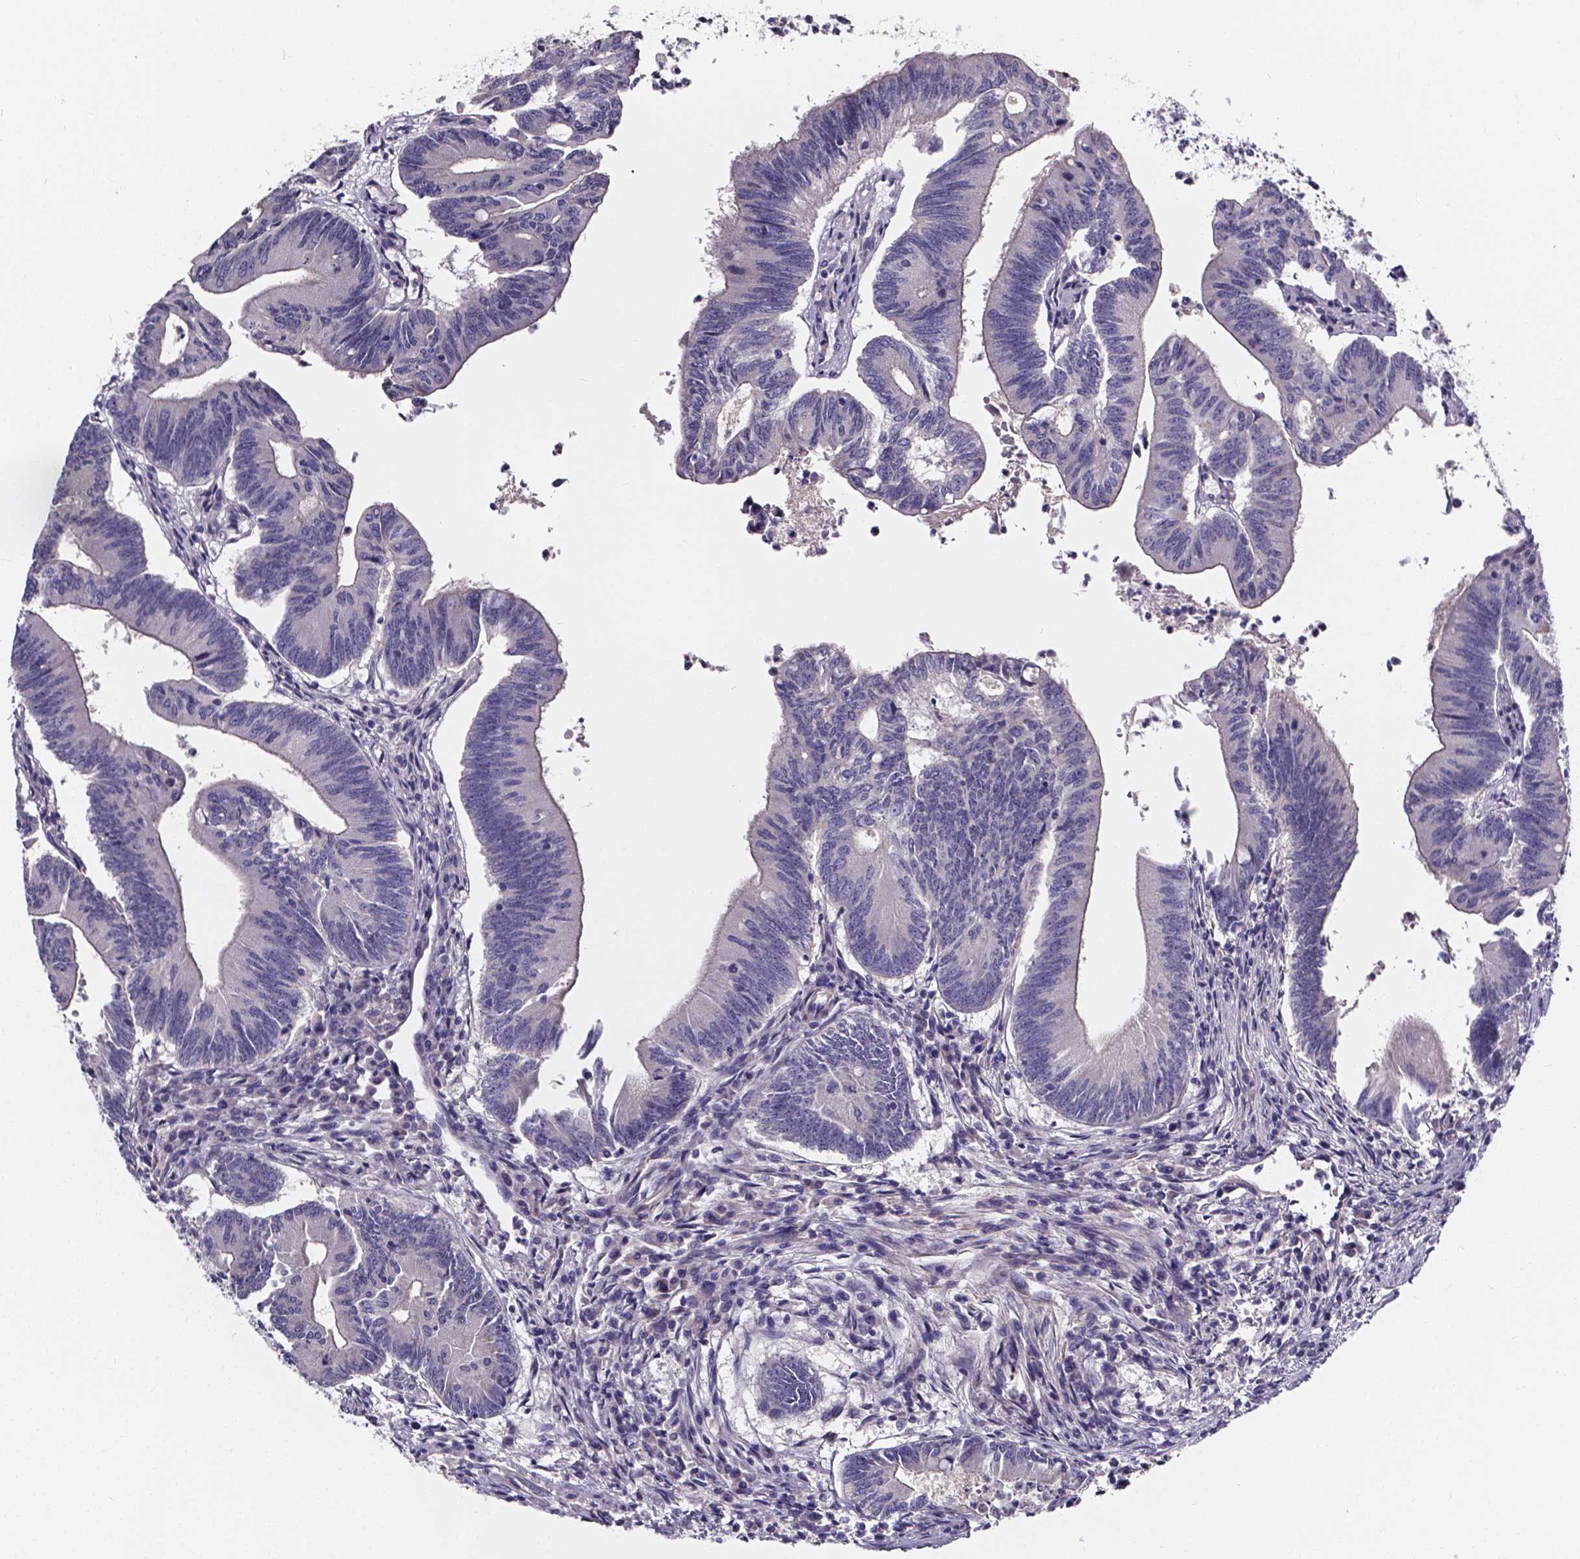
{"staining": {"intensity": "negative", "quantity": "none", "location": "none"}, "tissue": "colorectal cancer", "cell_type": "Tumor cells", "image_type": "cancer", "snomed": [{"axis": "morphology", "description": "Adenocarcinoma, NOS"}, {"axis": "topography", "description": "Colon"}], "caption": "Tumor cells show no significant protein expression in adenocarcinoma (colorectal). The staining is performed using DAB (3,3'-diaminobenzidine) brown chromogen with nuclei counter-stained in using hematoxylin.", "gene": "CACNG8", "patient": {"sex": "female", "age": 70}}